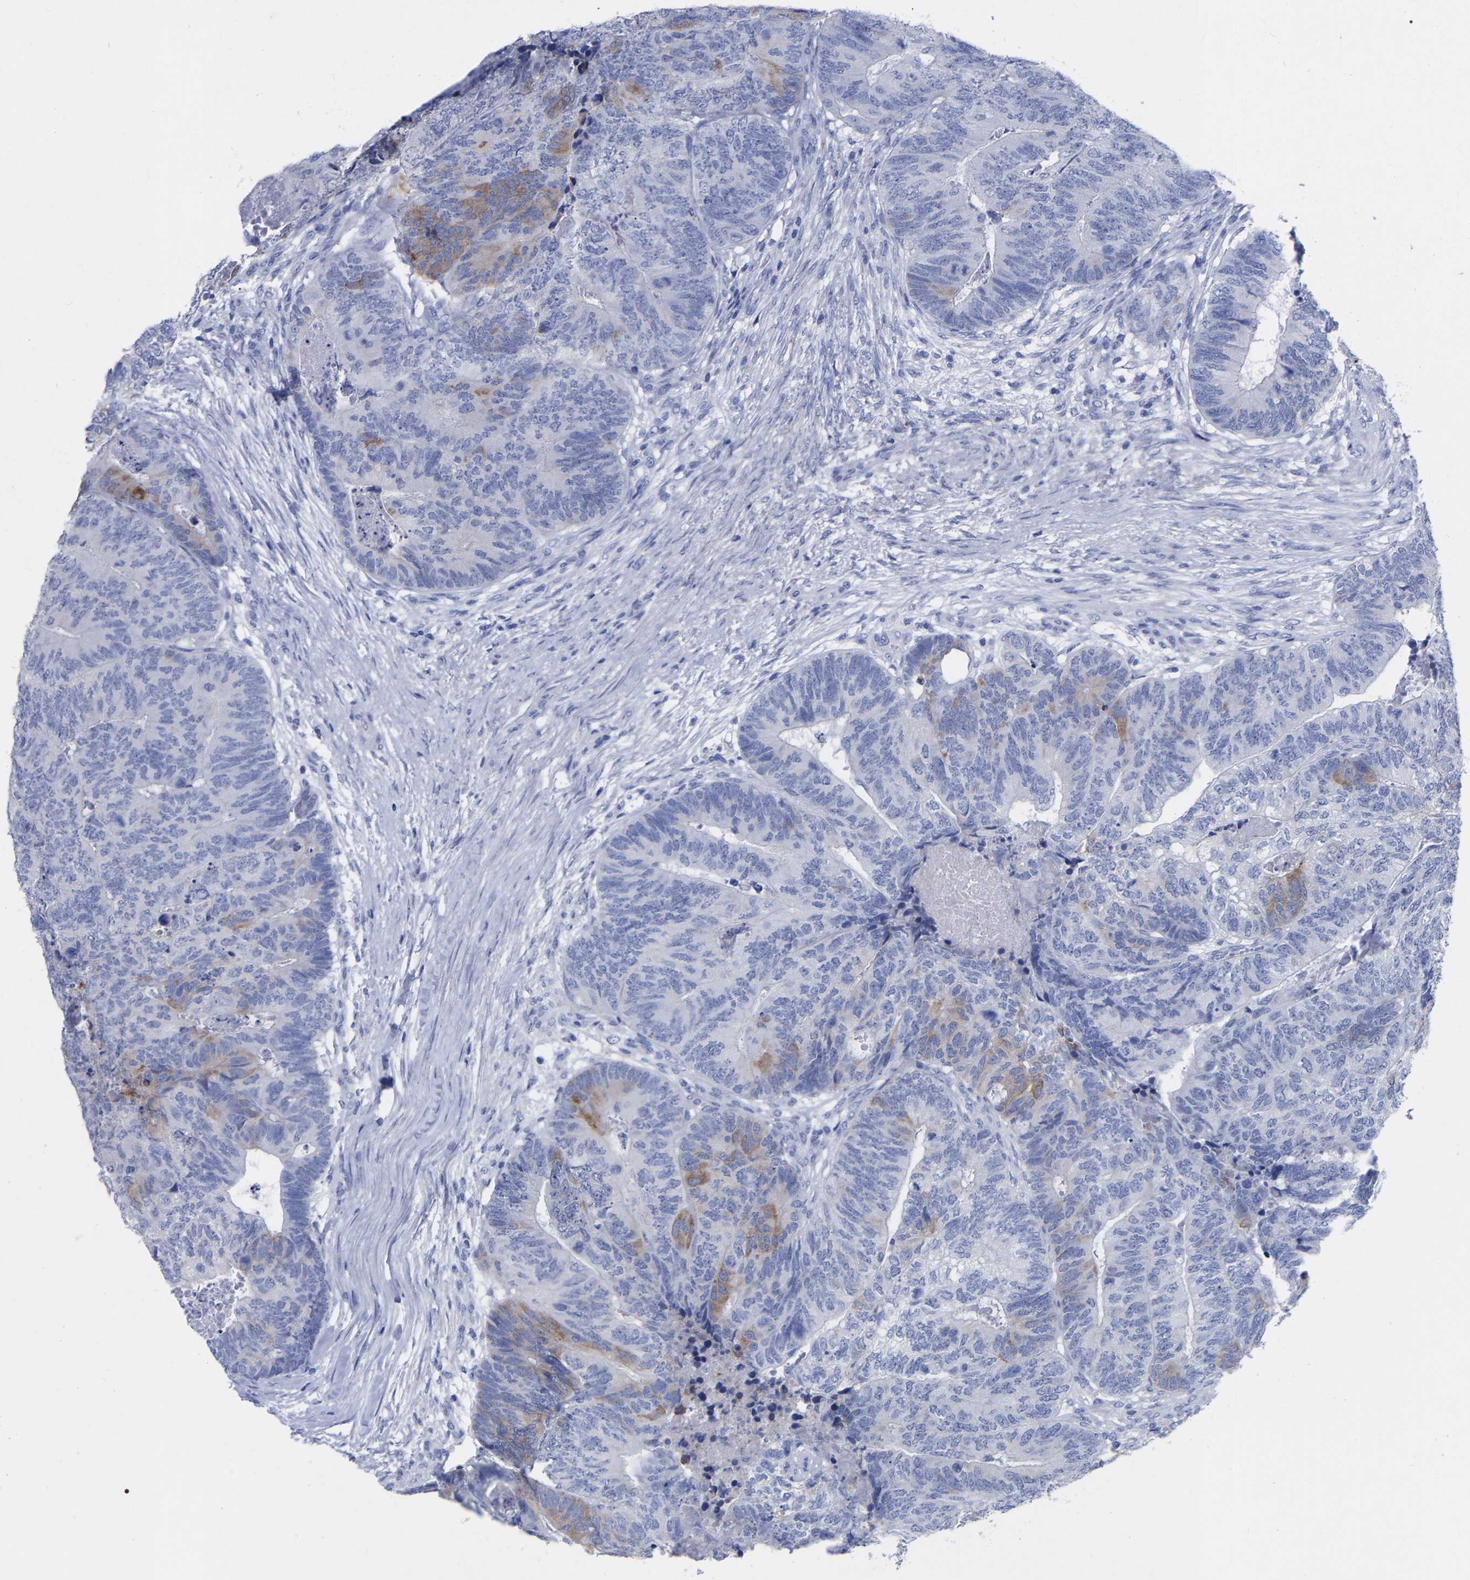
{"staining": {"intensity": "moderate", "quantity": "<25%", "location": "cytoplasmic/membranous"}, "tissue": "colorectal cancer", "cell_type": "Tumor cells", "image_type": "cancer", "snomed": [{"axis": "morphology", "description": "Adenocarcinoma, NOS"}, {"axis": "topography", "description": "Colon"}], "caption": "Moderate cytoplasmic/membranous staining for a protein is seen in about <25% of tumor cells of colorectal cancer using immunohistochemistry.", "gene": "ANXA13", "patient": {"sex": "female", "age": 67}}